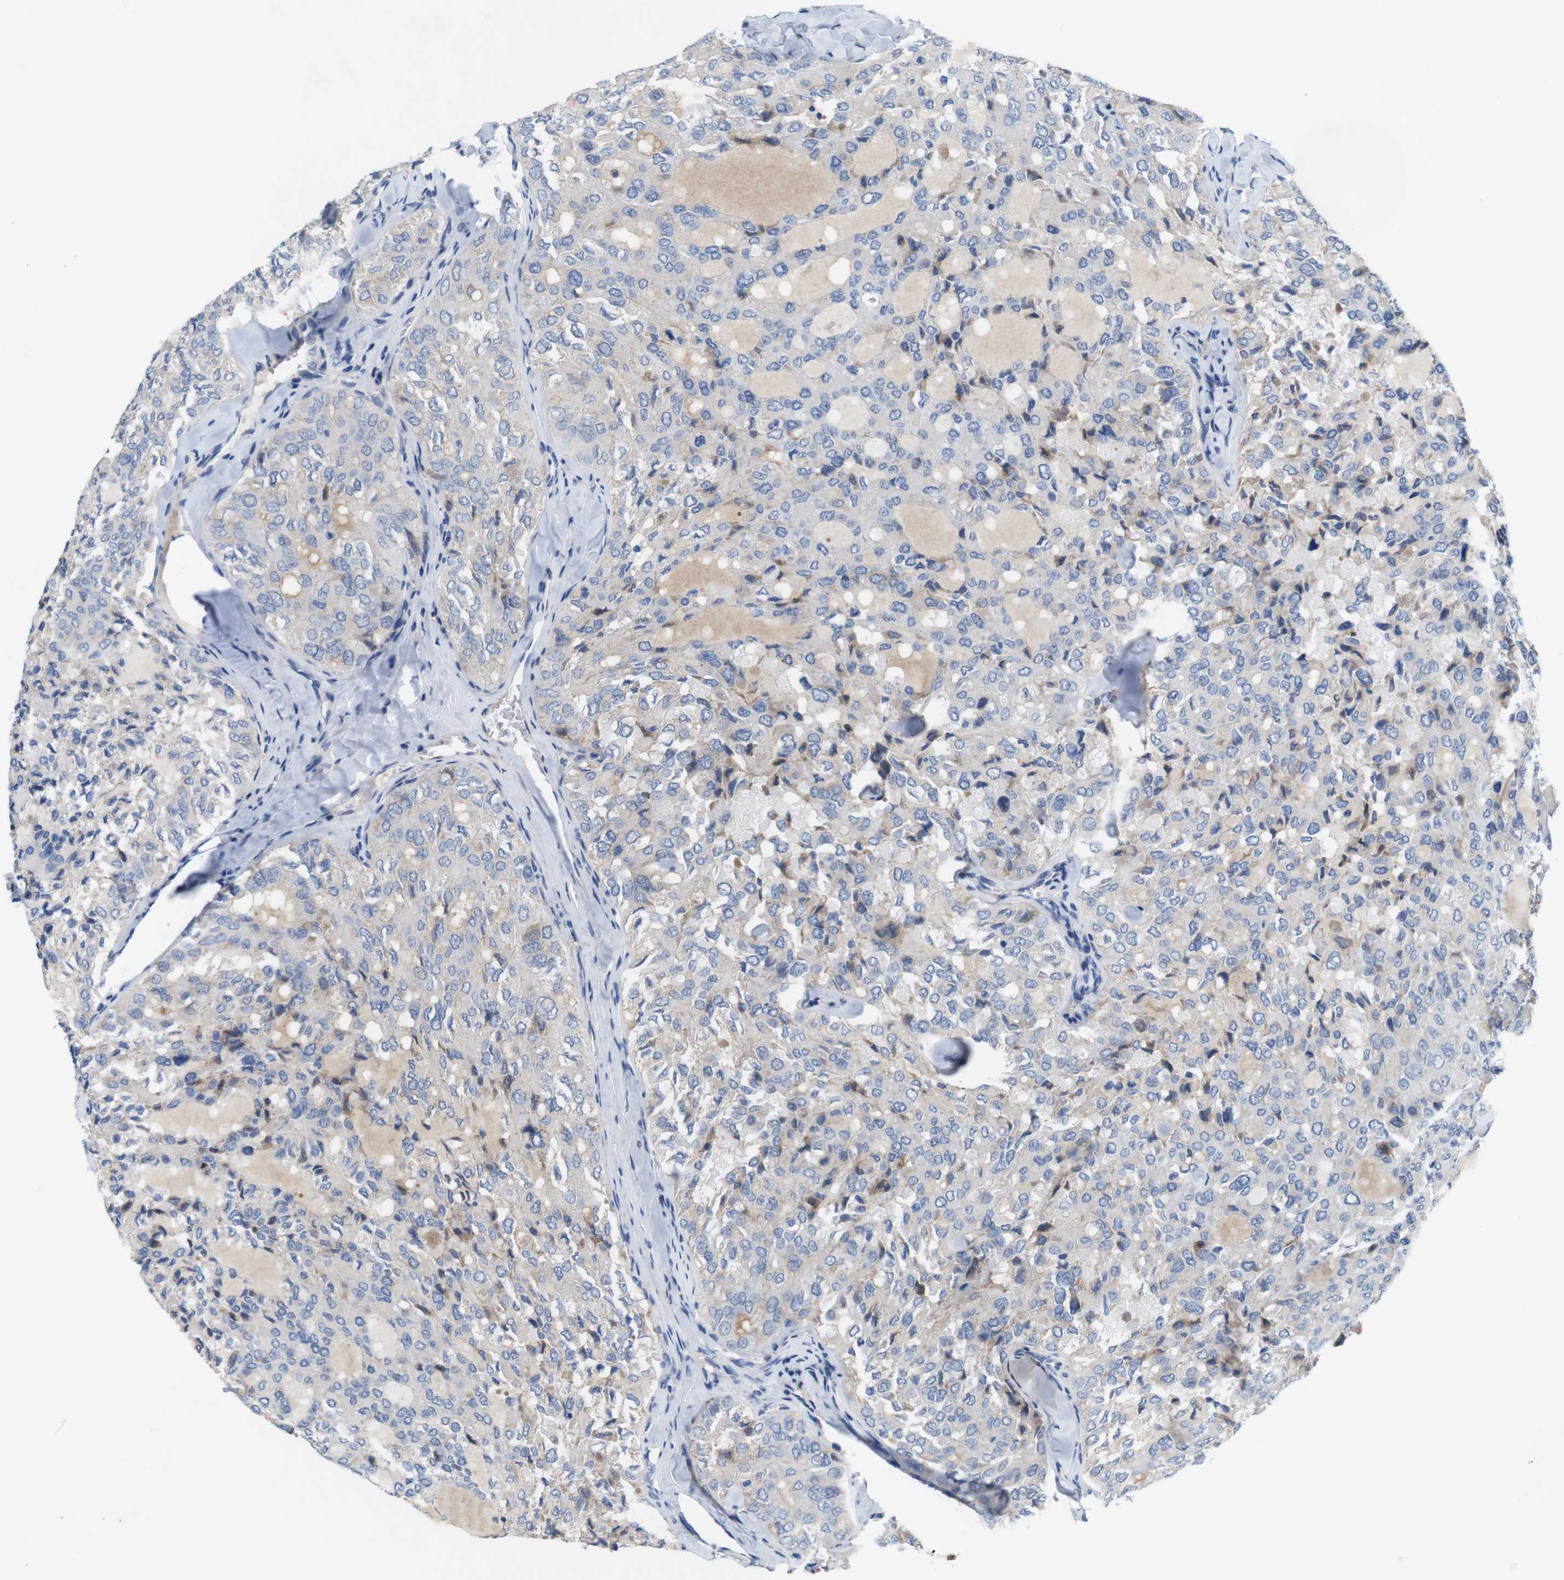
{"staining": {"intensity": "weak", "quantity": "<25%", "location": "cytoplasmic/membranous"}, "tissue": "thyroid cancer", "cell_type": "Tumor cells", "image_type": "cancer", "snomed": [{"axis": "morphology", "description": "Follicular adenoma carcinoma, NOS"}, {"axis": "topography", "description": "Thyroid gland"}], "caption": "Histopathology image shows no protein positivity in tumor cells of thyroid cancer tissue.", "gene": "C1RL", "patient": {"sex": "male", "age": 75}}